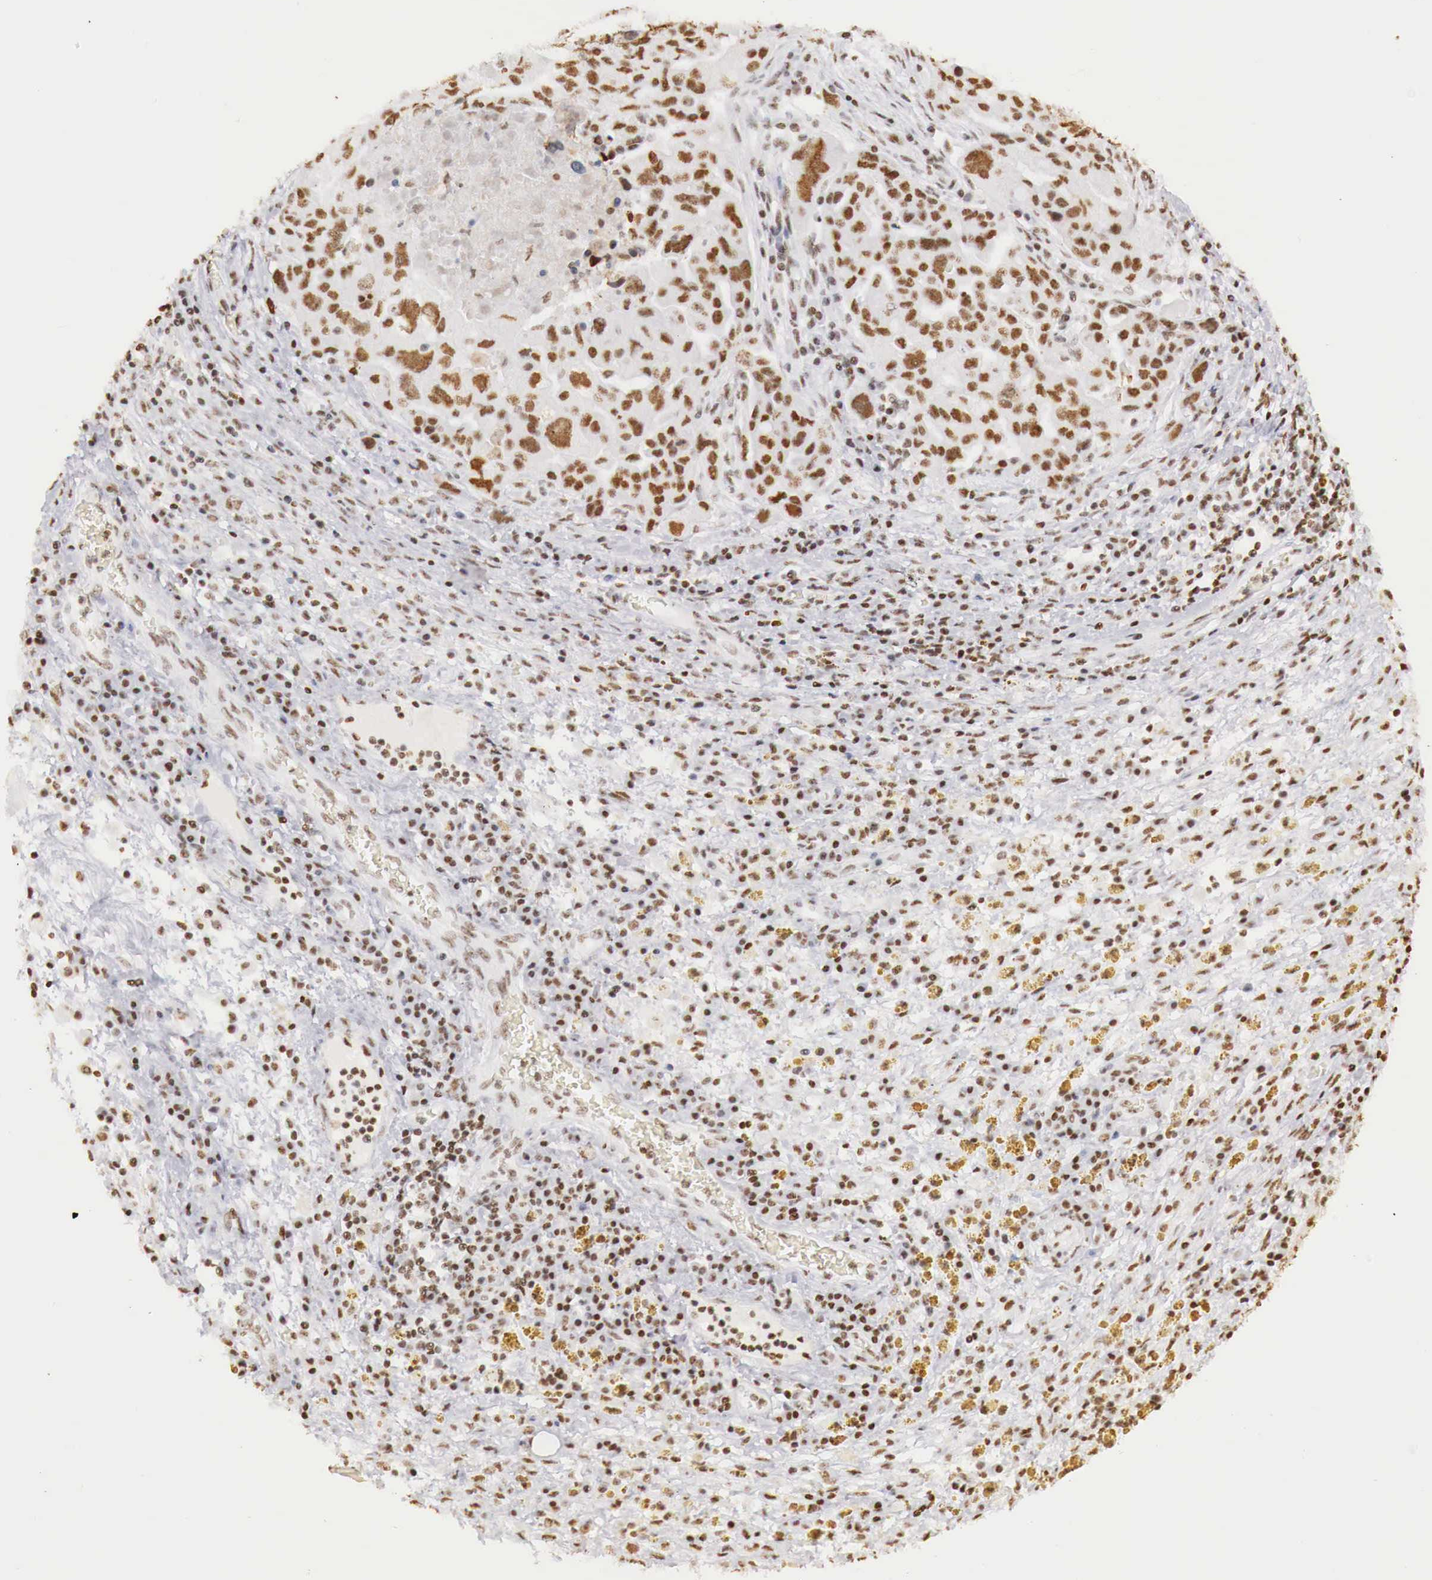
{"staining": {"intensity": "strong", "quantity": ">75%", "location": "nuclear"}, "tissue": "ovarian cancer", "cell_type": "Tumor cells", "image_type": "cancer", "snomed": [{"axis": "morphology", "description": "Carcinoma, endometroid"}, {"axis": "topography", "description": "Ovary"}], "caption": "This histopathology image exhibits immunohistochemistry staining of endometroid carcinoma (ovarian), with high strong nuclear staining in about >75% of tumor cells.", "gene": "DKC1", "patient": {"sex": "female", "age": 75}}